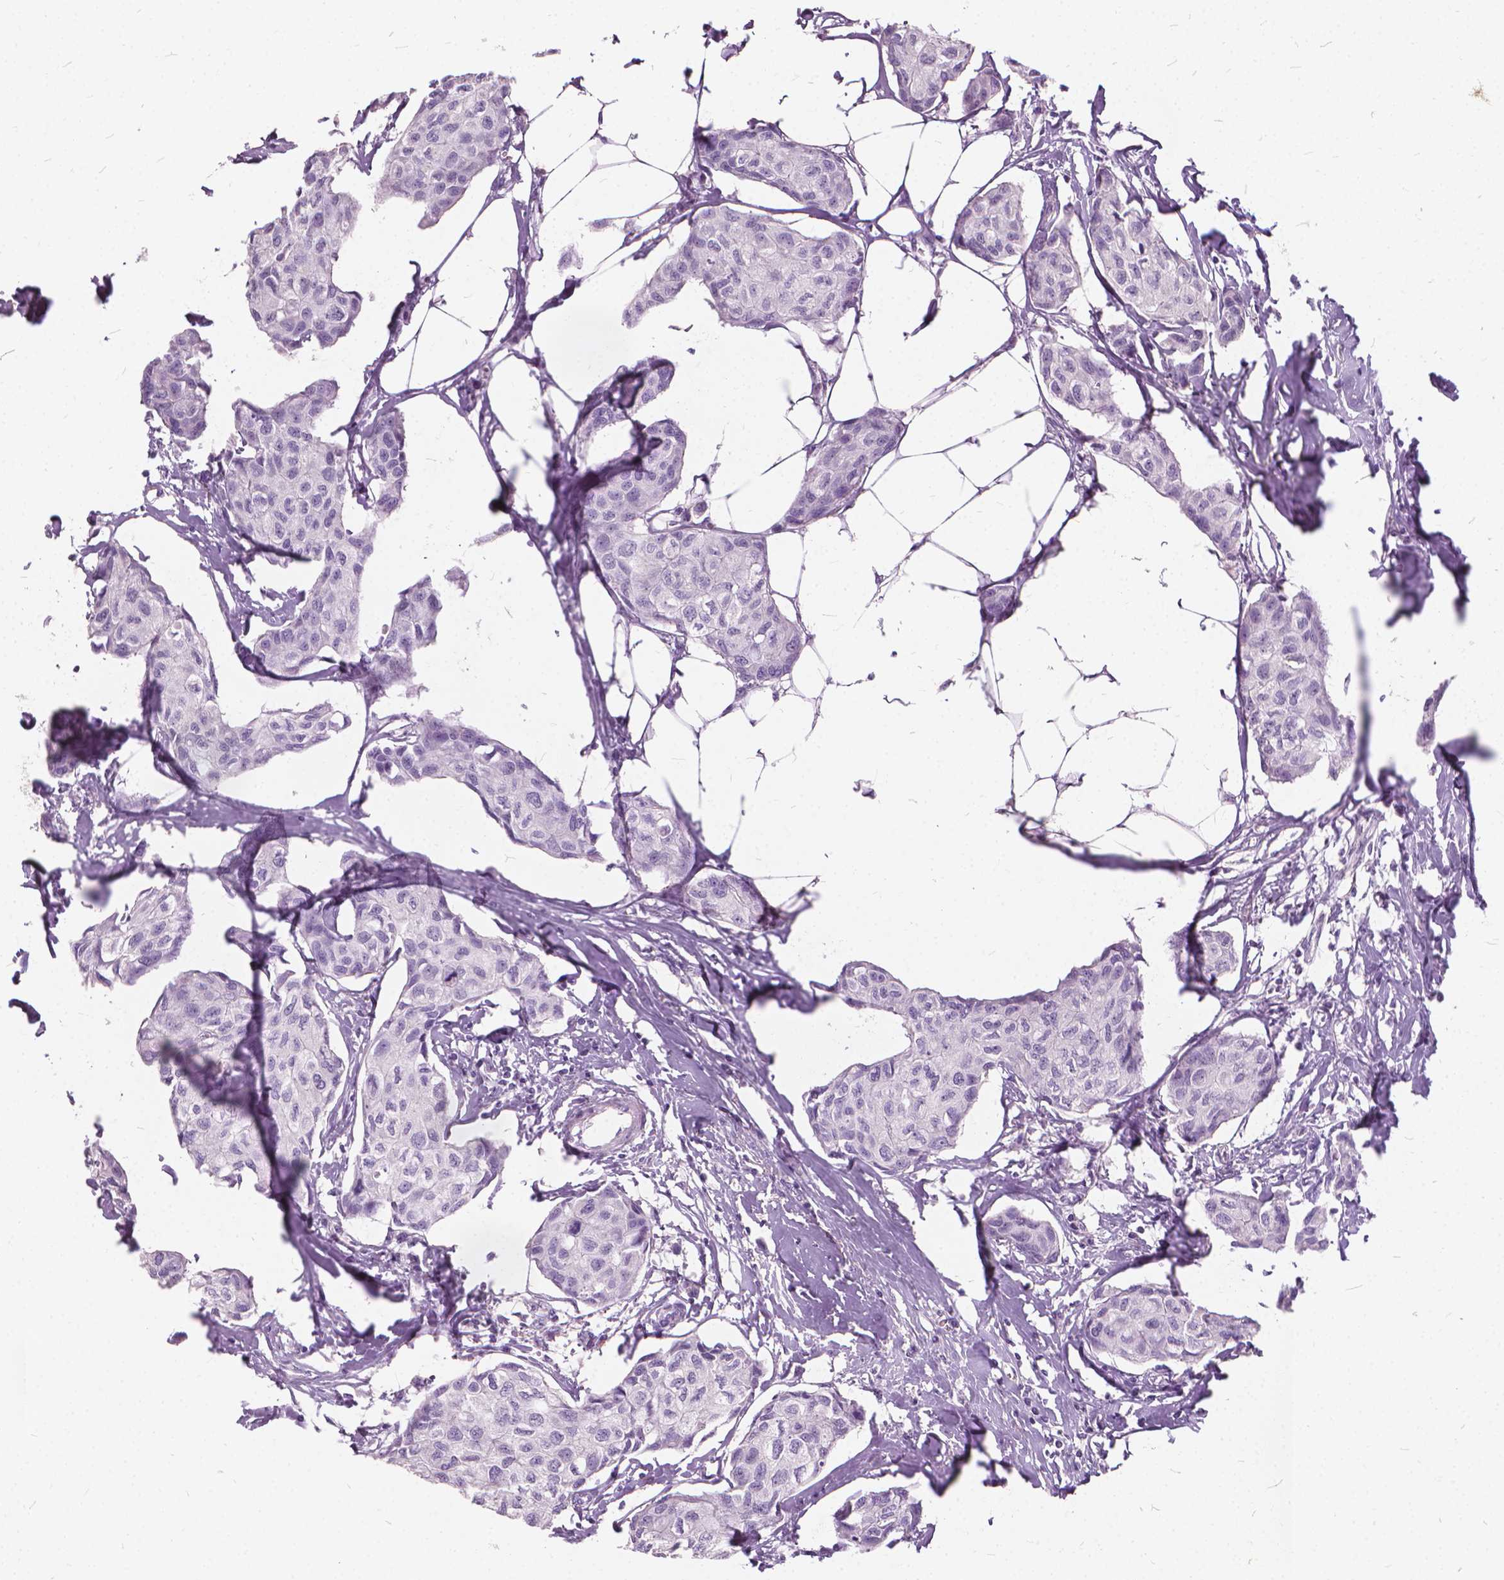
{"staining": {"intensity": "negative", "quantity": "none", "location": "none"}, "tissue": "breast cancer", "cell_type": "Tumor cells", "image_type": "cancer", "snomed": [{"axis": "morphology", "description": "Duct carcinoma"}, {"axis": "topography", "description": "Breast"}], "caption": "High power microscopy micrograph of an IHC image of breast intraductal carcinoma, revealing no significant expression in tumor cells. (DAB immunohistochemistry, high magnification).", "gene": "DNM1", "patient": {"sex": "female", "age": 80}}